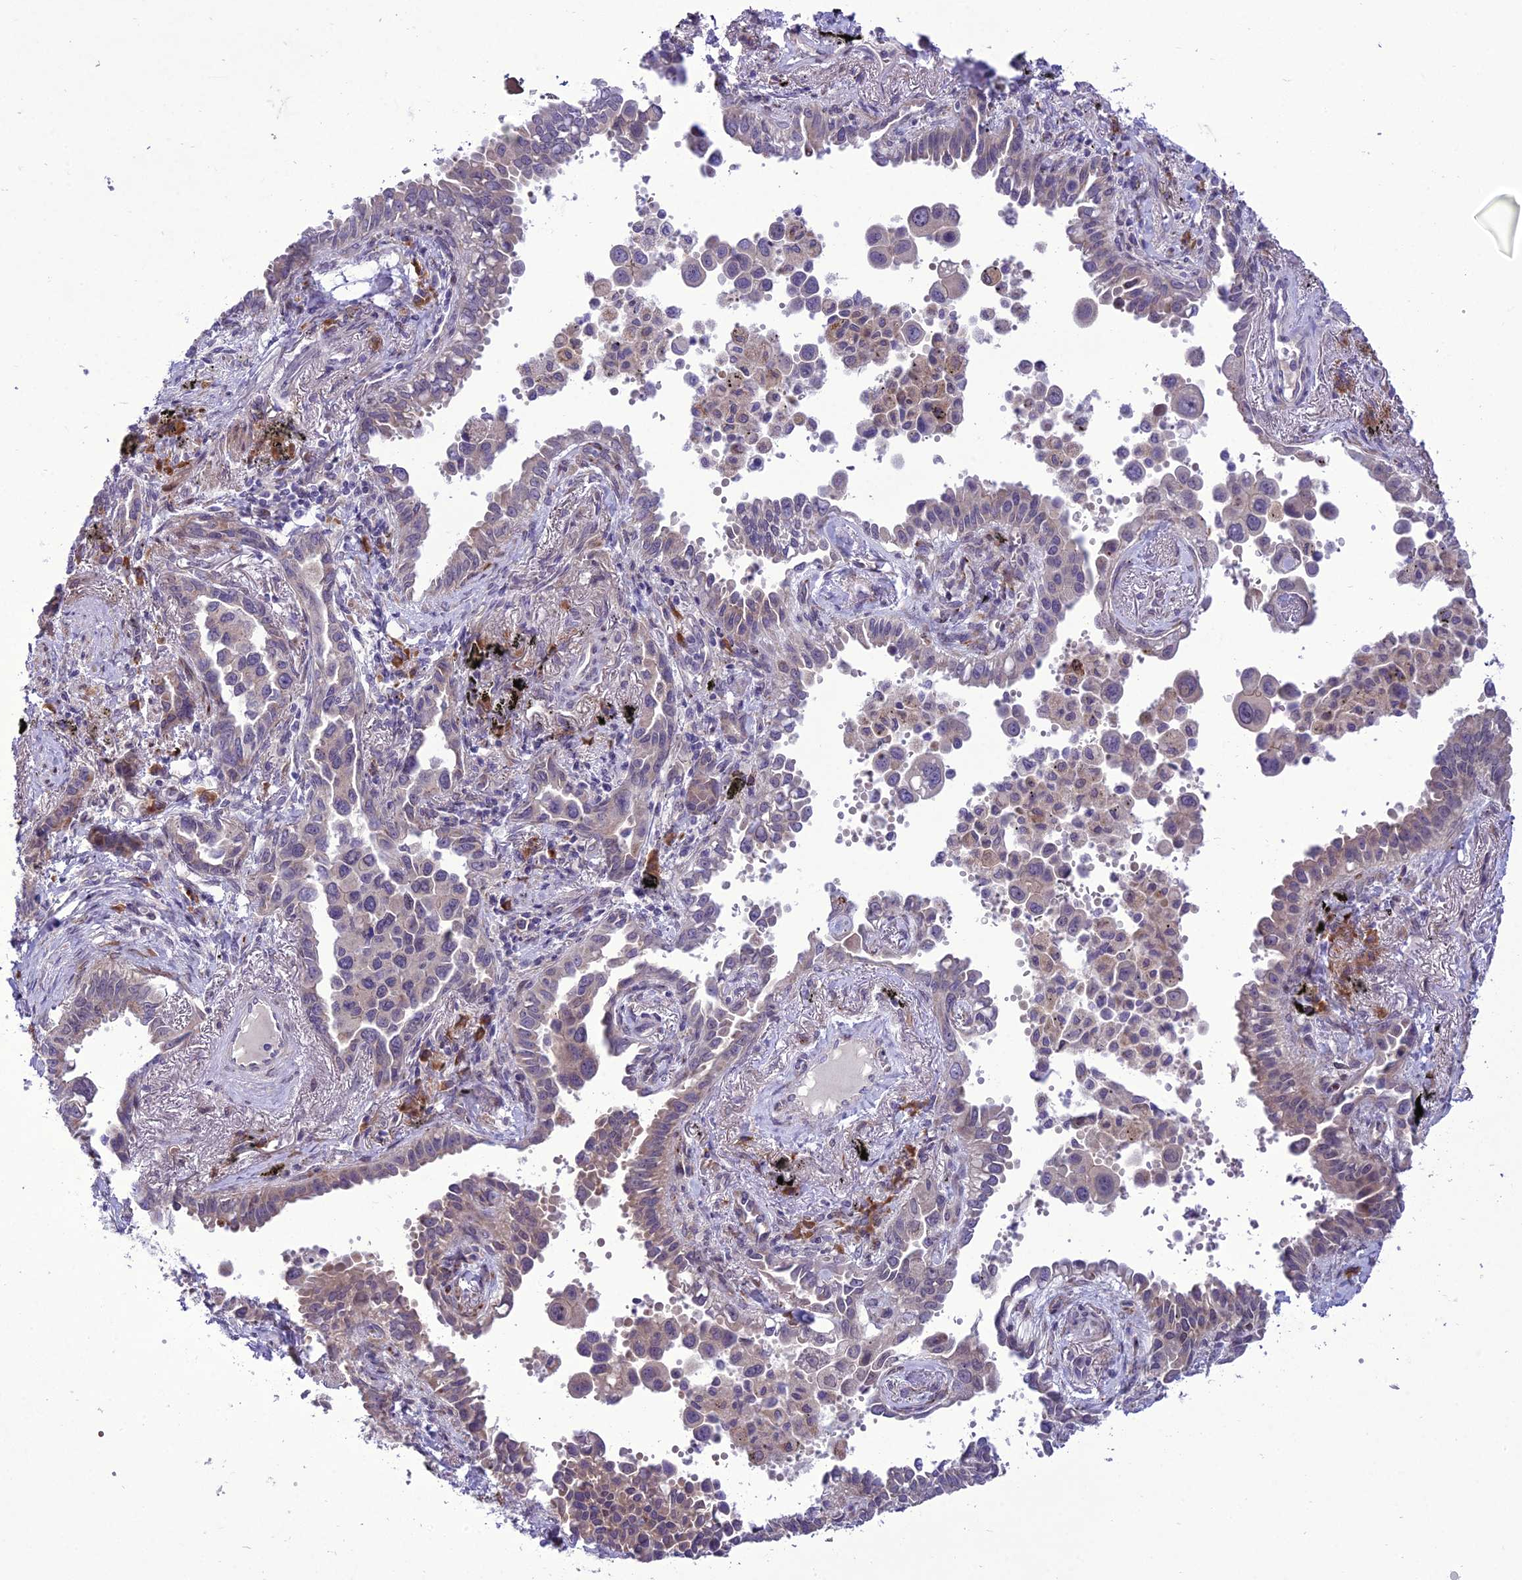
{"staining": {"intensity": "weak", "quantity": "<25%", "location": "cytoplasmic/membranous"}, "tissue": "lung cancer", "cell_type": "Tumor cells", "image_type": "cancer", "snomed": [{"axis": "morphology", "description": "Adenocarcinoma, NOS"}, {"axis": "topography", "description": "Lung"}], "caption": "Tumor cells show no significant staining in lung cancer. (DAB immunohistochemistry, high magnification).", "gene": "NEURL2", "patient": {"sex": "male", "age": 67}}